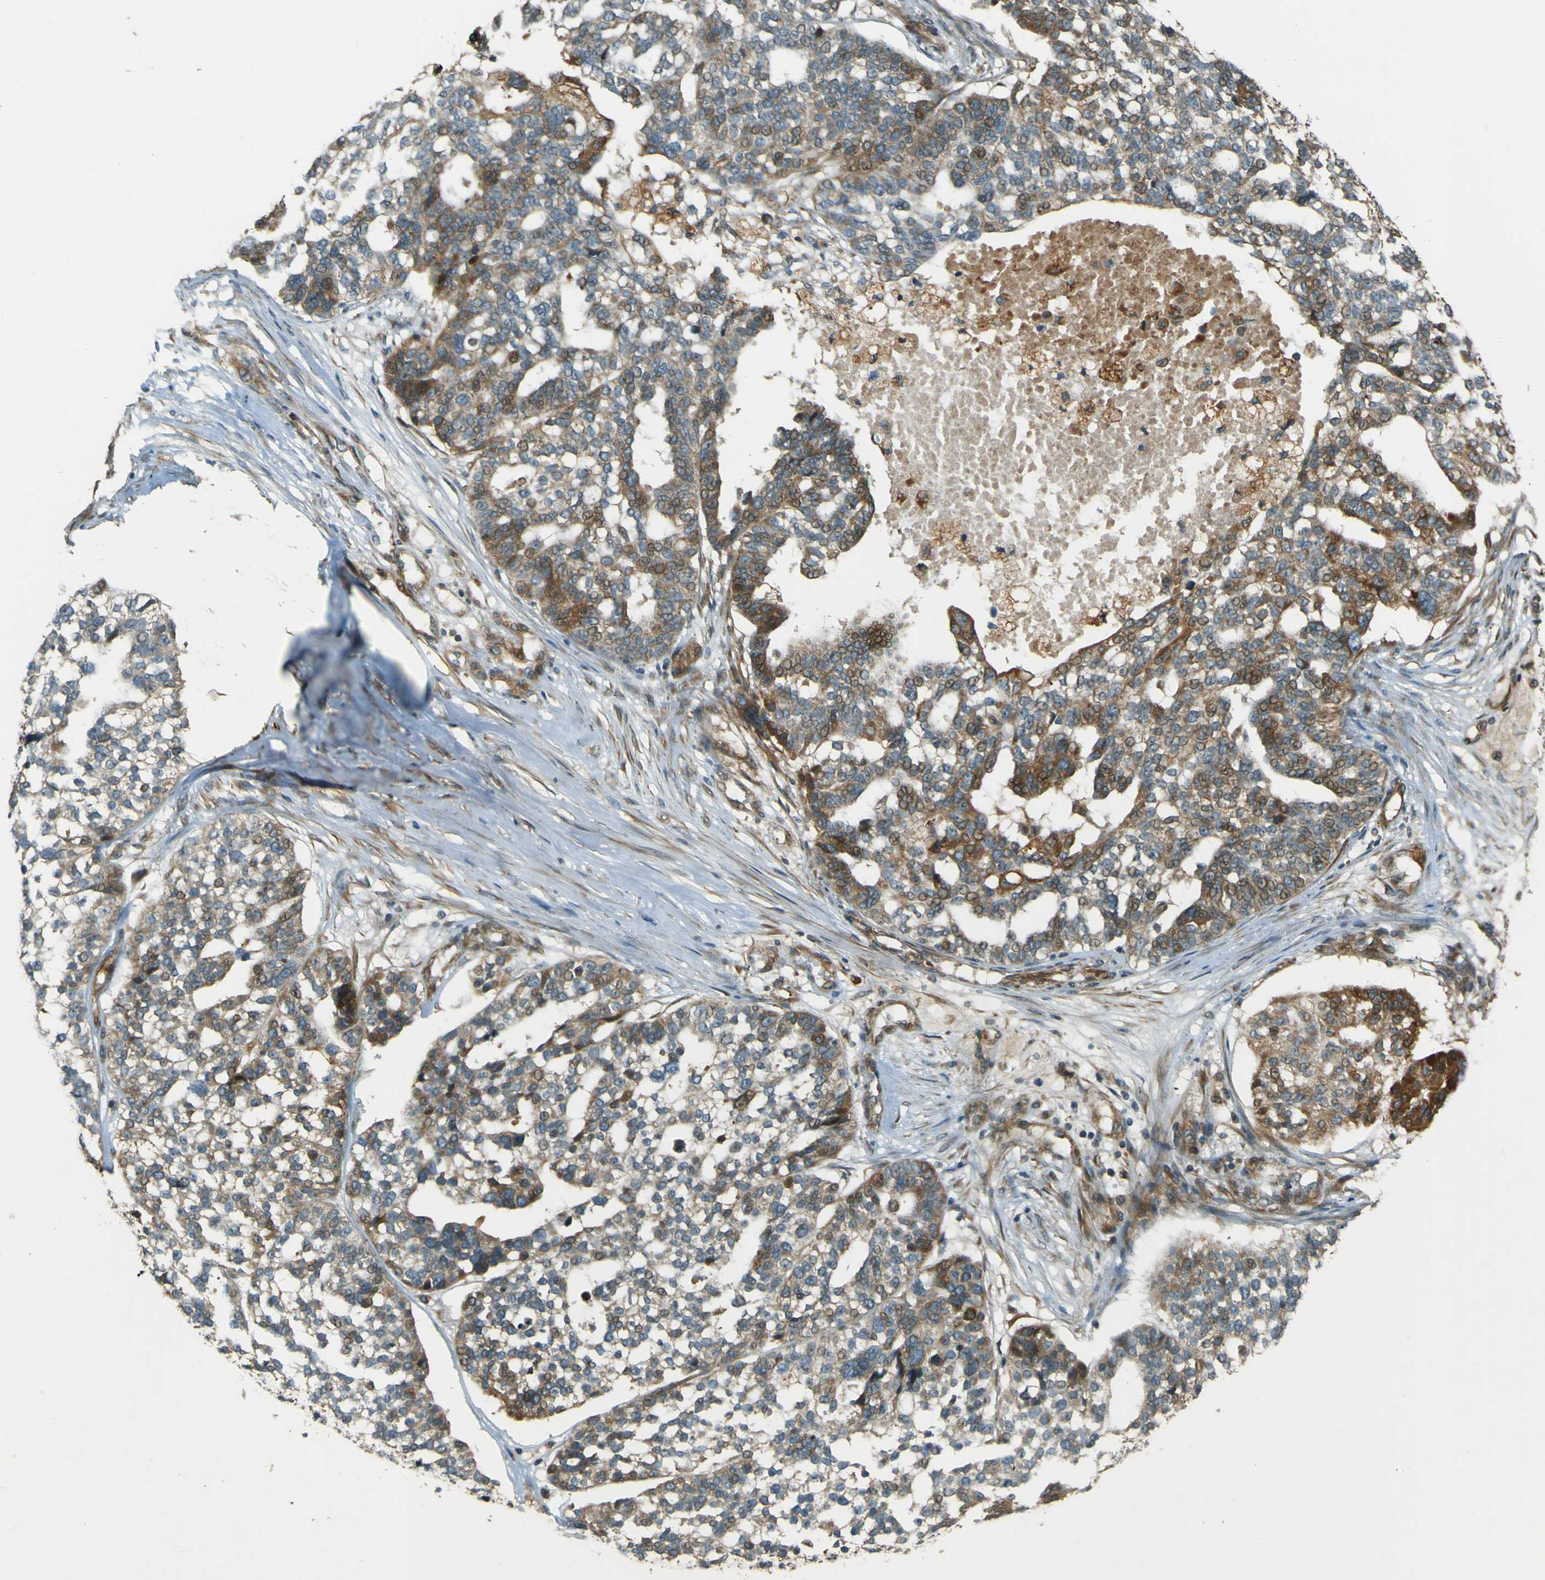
{"staining": {"intensity": "strong", "quantity": "25%-75%", "location": "cytoplasmic/membranous"}, "tissue": "ovarian cancer", "cell_type": "Tumor cells", "image_type": "cancer", "snomed": [{"axis": "morphology", "description": "Cystadenocarcinoma, serous, NOS"}, {"axis": "topography", "description": "Ovary"}], "caption": "Immunohistochemistry histopathology image of neoplastic tissue: human serous cystadenocarcinoma (ovarian) stained using IHC reveals high levels of strong protein expression localized specifically in the cytoplasmic/membranous of tumor cells, appearing as a cytoplasmic/membranous brown color.", "gene": "LPCAT1", "patient": {"sex": "female", "age": 59}}